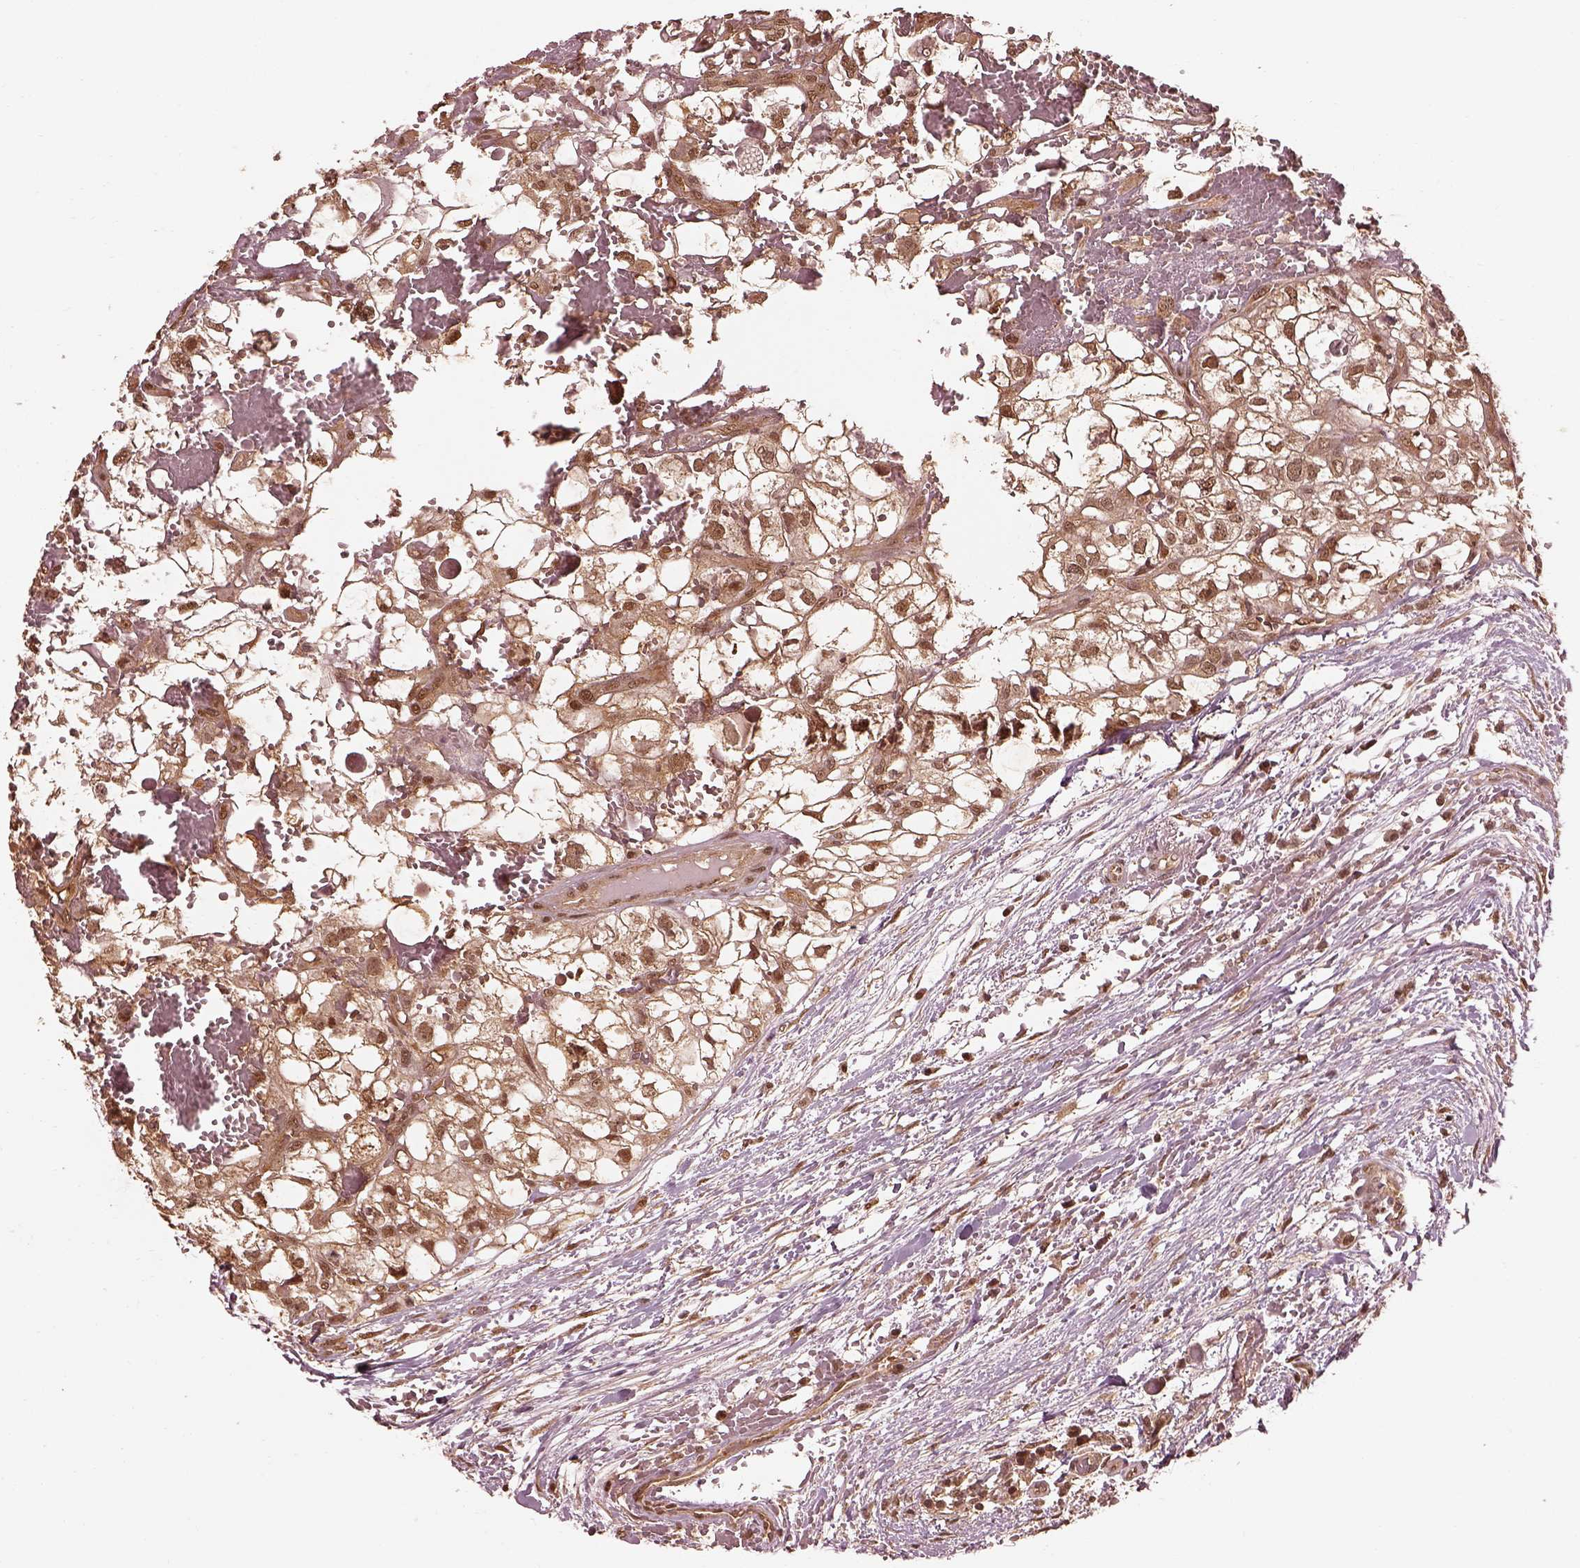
{"staining": {"intensity": "moderate", "quantity": "25%-75%", "location": "cytoplasmic/membranous,nuclear"}, "tissue": "renal cancer", "cell_type": "Tumor cells", "image_type": "cancer", "snomed": [{"axis": "morphology", "description": "Adenocarcinoma, NOS"}, {"axis": "topography", "description": "Kidney"}], "caption": "Protein expression by IHC reveals moderate cytoplasmic/membranous and nuclear expression in approximately 25%-75% of tumor cells in renal cancer.", "gene": "PSMC5", "patient": {"sex": "male", "age": 56}}